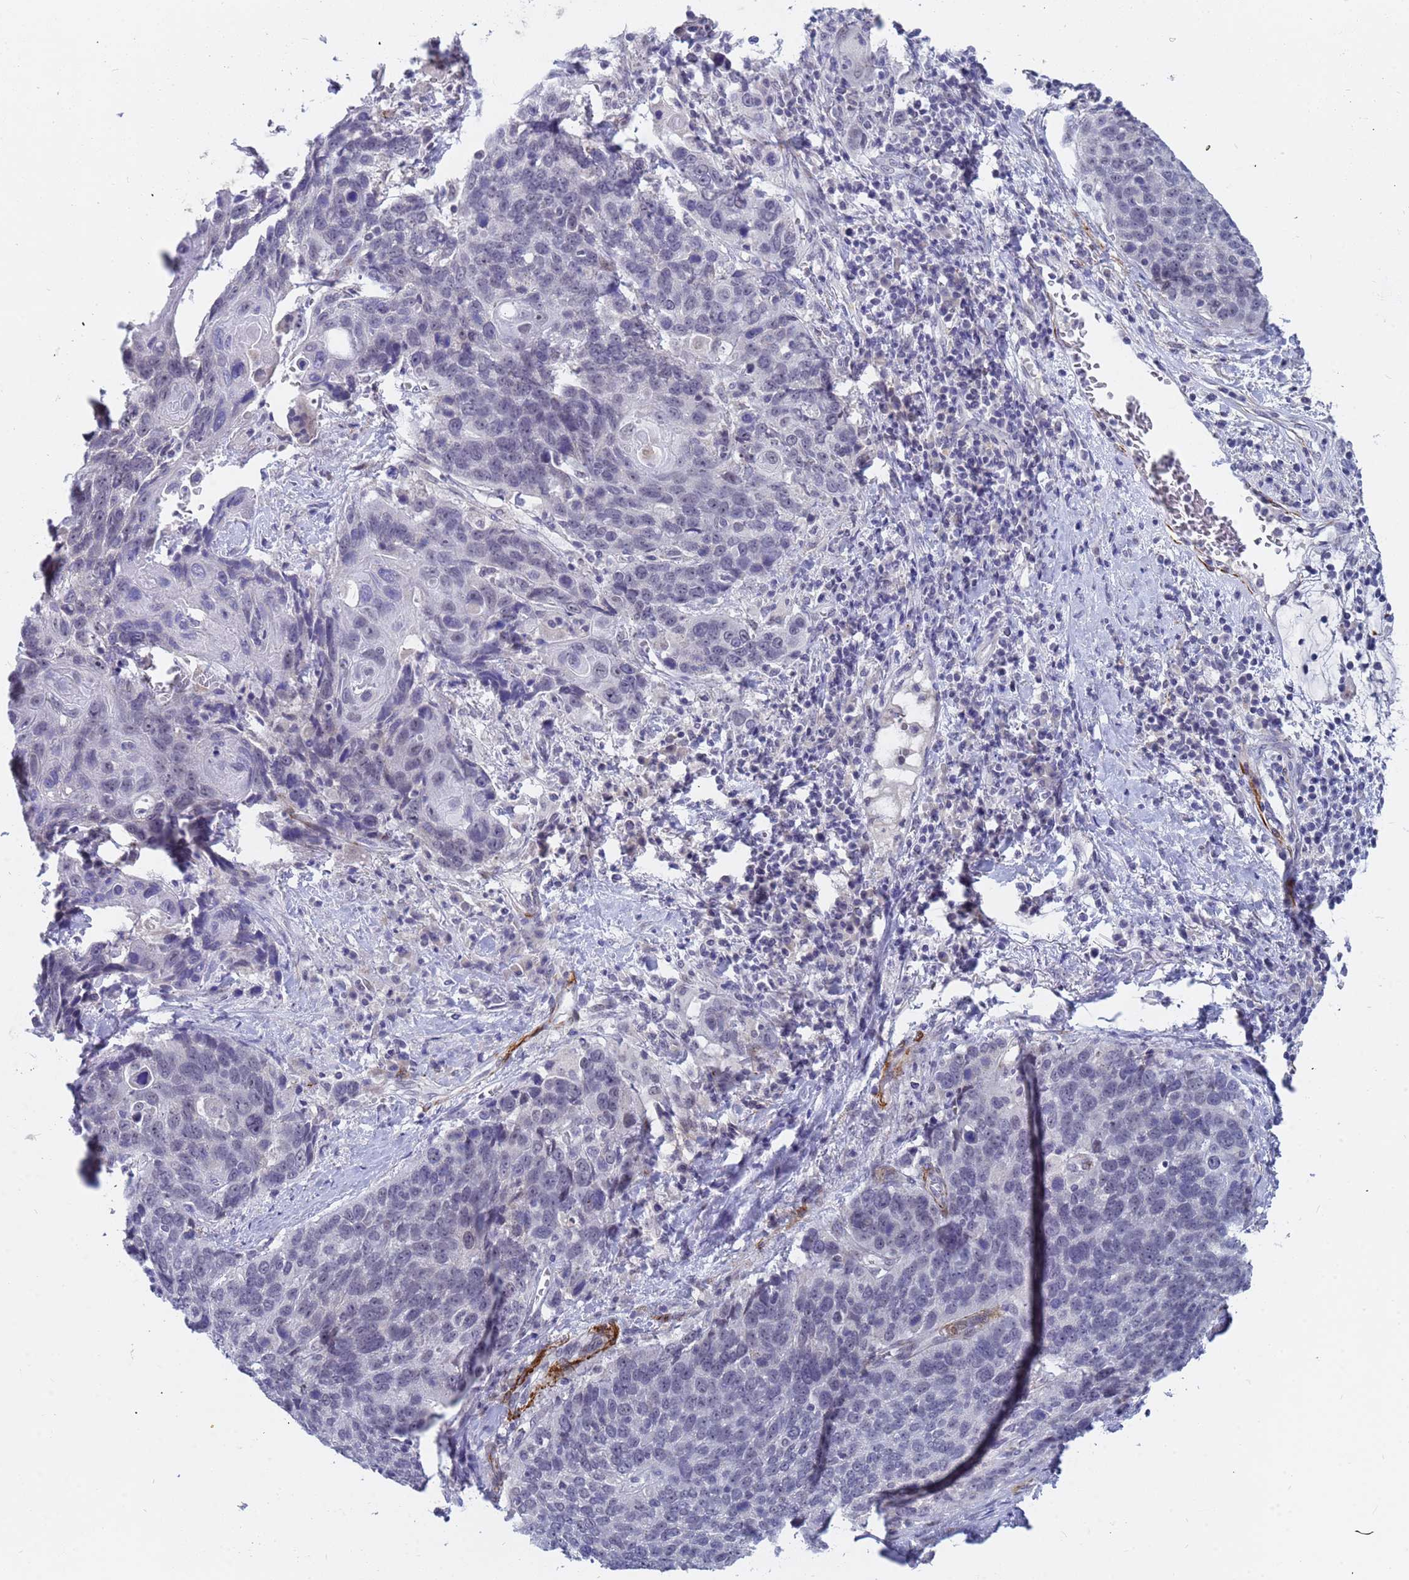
{"staining": {"intensity": "negative", "quantity": "none", "location": "none"}, "tissue": "lung cancer", "cell_type": "Tumor cells", "image_type": "cancer", "snomed": [{"axis": "morphology", "description": "Squamous cell carcinoma, NOS"}, {"axis": "topography", "description": "Lung"}], "caption": "Micrograph shows no significant protein positivity in tumor cells of lung cancer.", "gene": "CXorf65", "patient": {"sex": "male", "age": 66}}